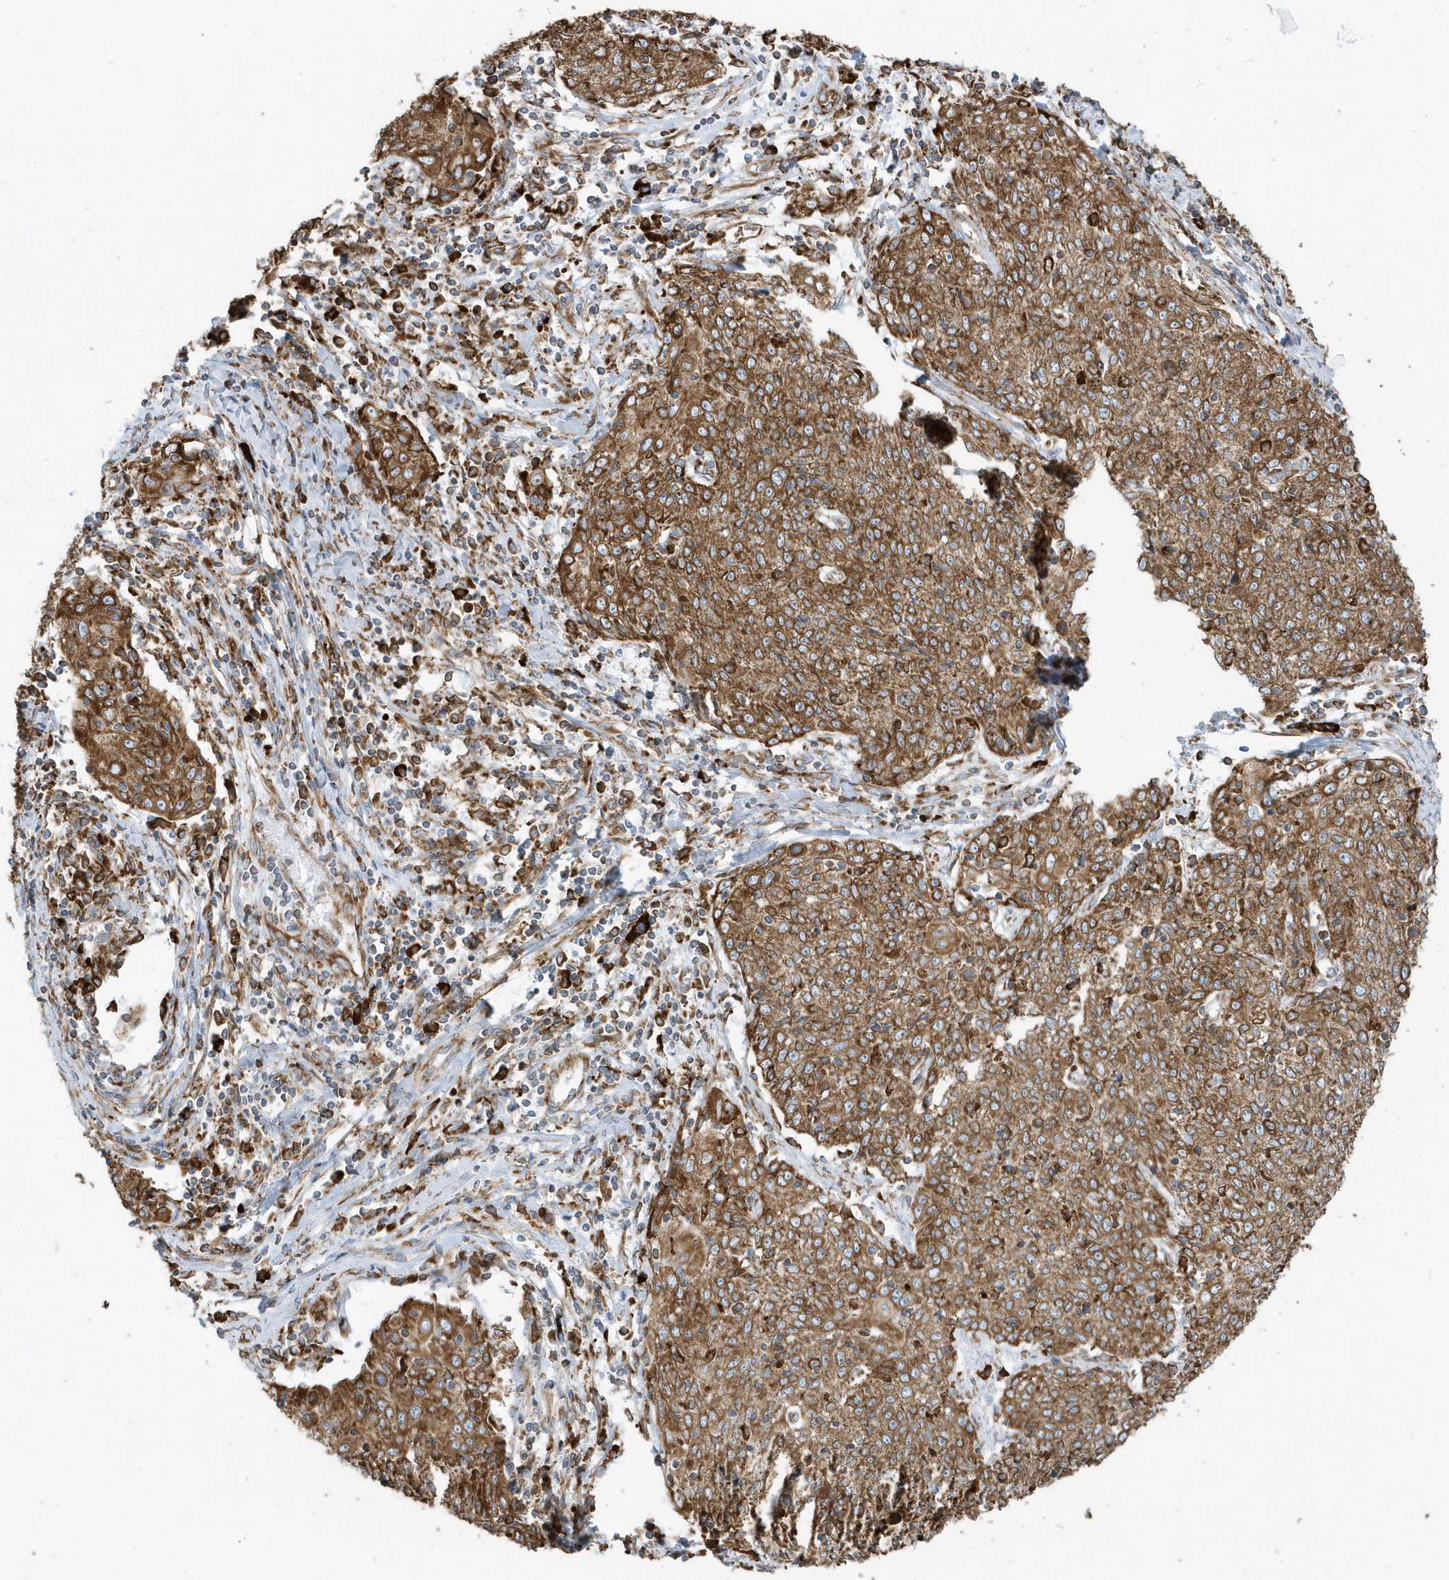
{"staining": {"intensity": "strong", "quantity": ">75%", "location": "cytoplasmic/membranous"}, "tissue": "cervical cancer", "cell_type": "Tumor cells", "image_type": "cancer", "snomed": [{"axis": "morphology", "description": "Squamous cell carcinoma, NOS"}, {"axis": "topography", "description": "Cervix"}], "caption": "Immunohistochemical staining of cervical squamous cell carcinoma reveals strong cytoplasmic/membranous protein staining in approximately >75% of tumor cells.", "gene": "PDIA6", "patient": {"sex": "female", "age": 48}}